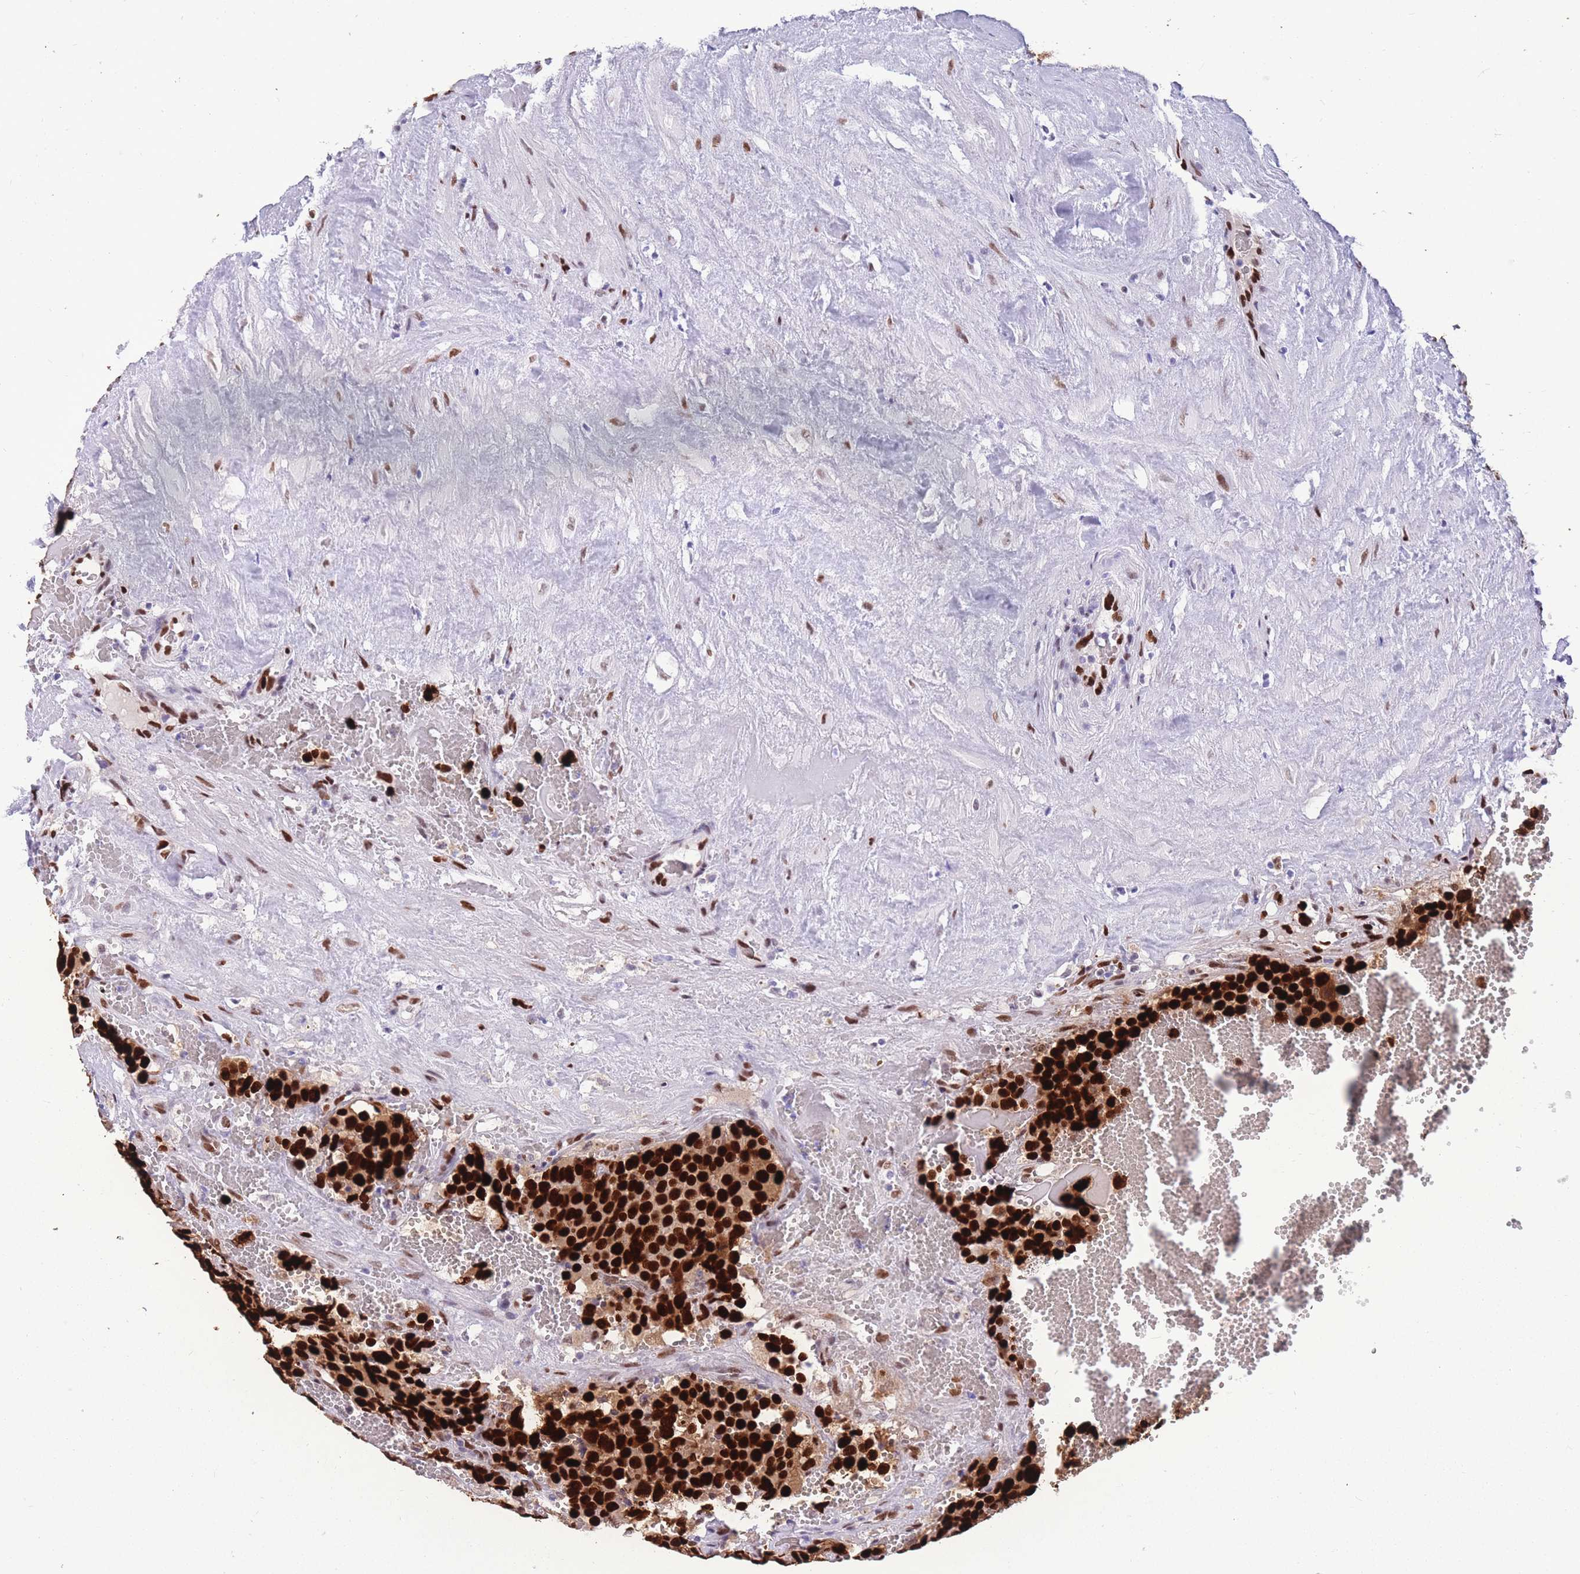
{"staining": {"intensity": "strong", "quantity": ">75%", "location": "nuclear"}, "tissue": "testis cancer", "cell_type": "Tumor cells", "image_type": "cancer", "snomed": [{"axis": "morphology", "description": "Seminoma, NOS"}, {"axis": "topography", "description": "Testis"}], "caption": "This micrograph demonstrates immunohistochemistry (IHC) staining of human testis cancer, with high strong nuclear staining in approximately >75% of tumor cells.", "gene": "NASP", "patient": {"sex": "male", "age": 71}}